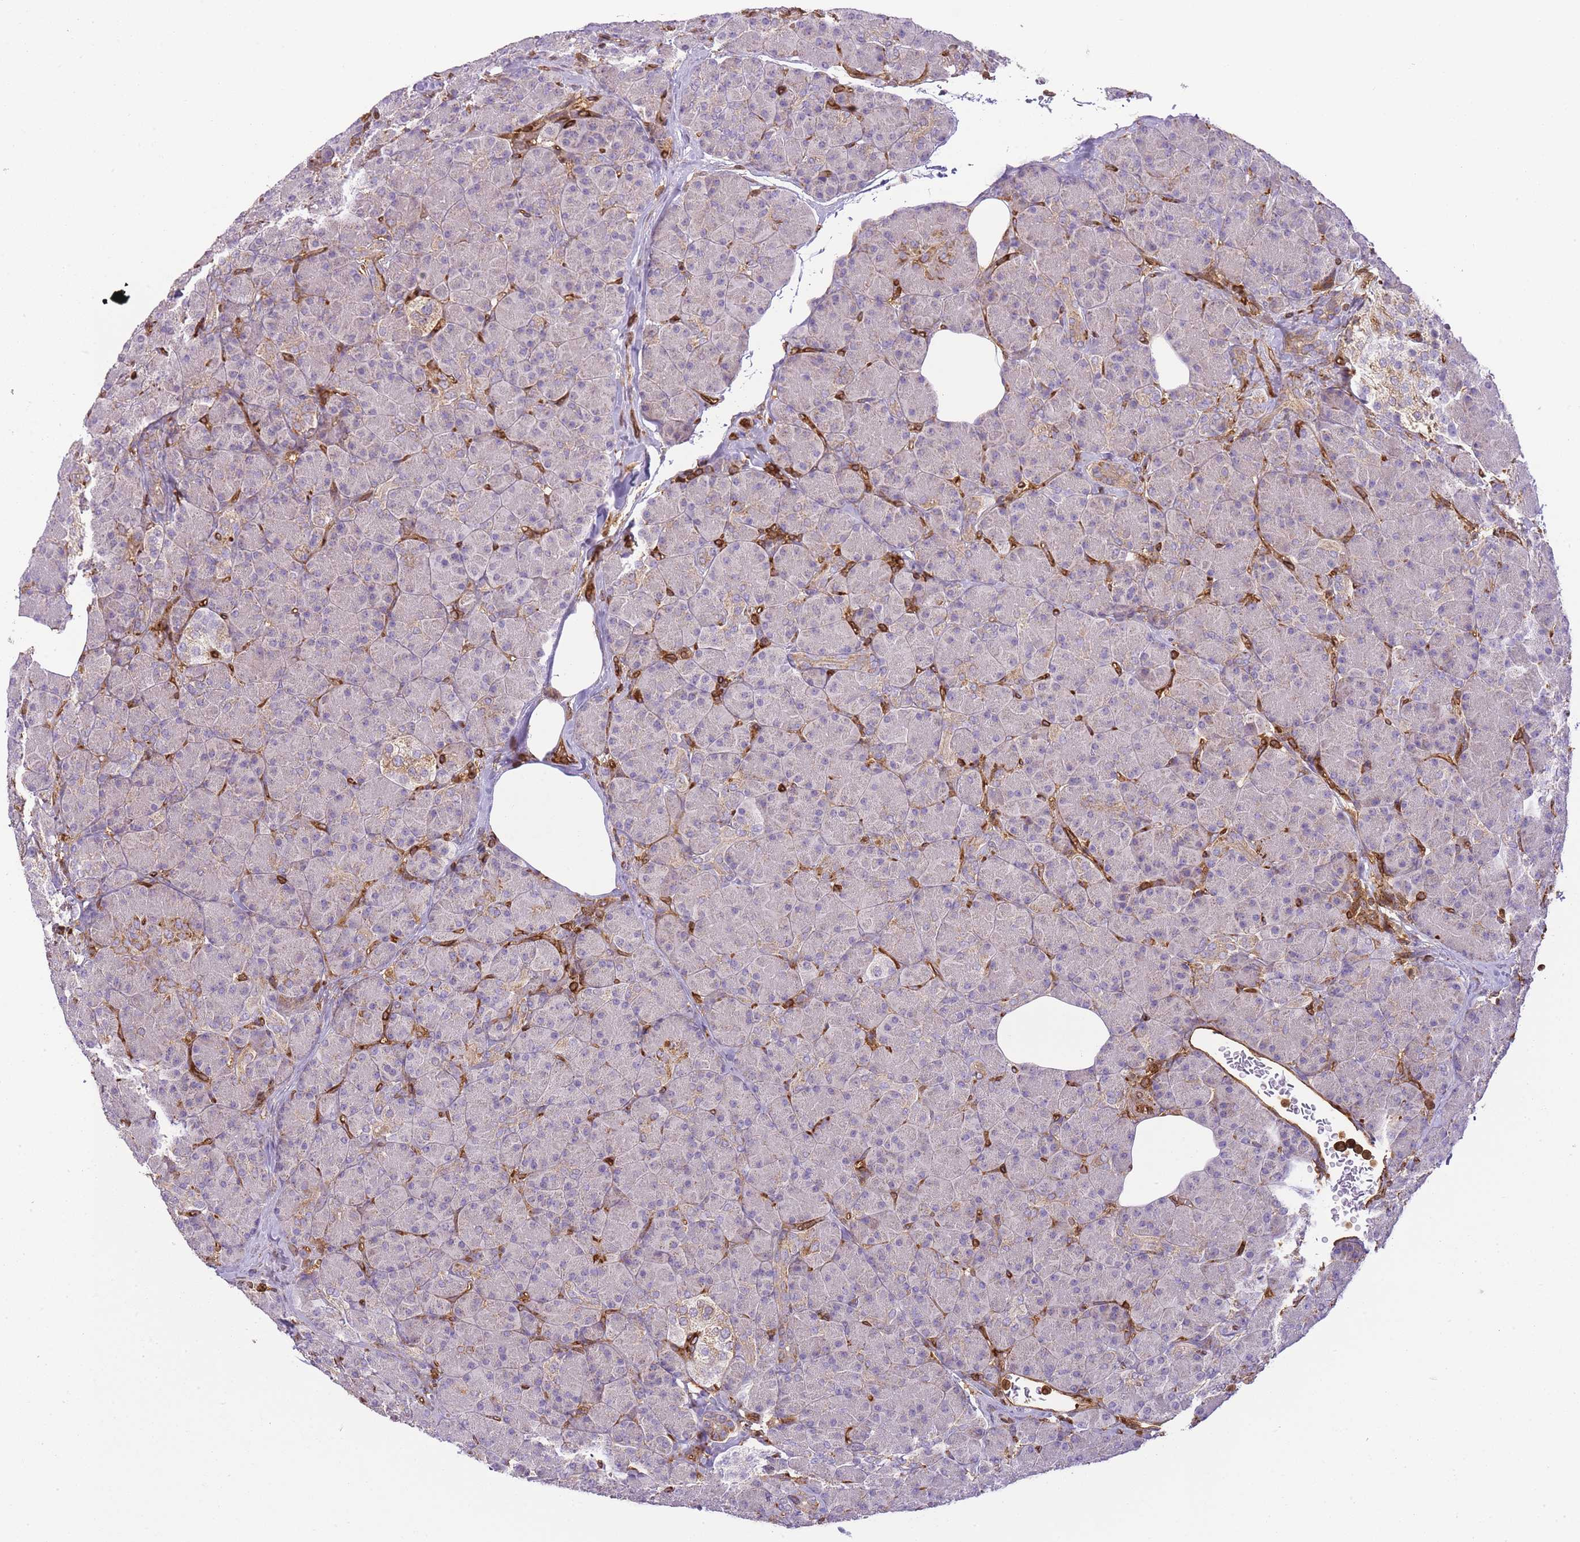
{"staining": {"intensity": "moderate", "quantity": "<25%", "location": "cytoplasmic/membranous"}, "tissue": "pancreas", "cell_type": "Exocrine glandular cells", "image_type": "normal", "snomed": [{"axis": "morphology", "description": "Normal tissue, NOS"}, {"axis": "topography", "description": "Pancreas"}], "caption": "High-power microscopy captured an IHC micrograph of normal pancreas, revealing moderate cytoplasmic/membranous positivity in approximately <25% of exocrine glandular cells.", "gene": "MSN", "patient": {"sex": "female", "age": 43}}